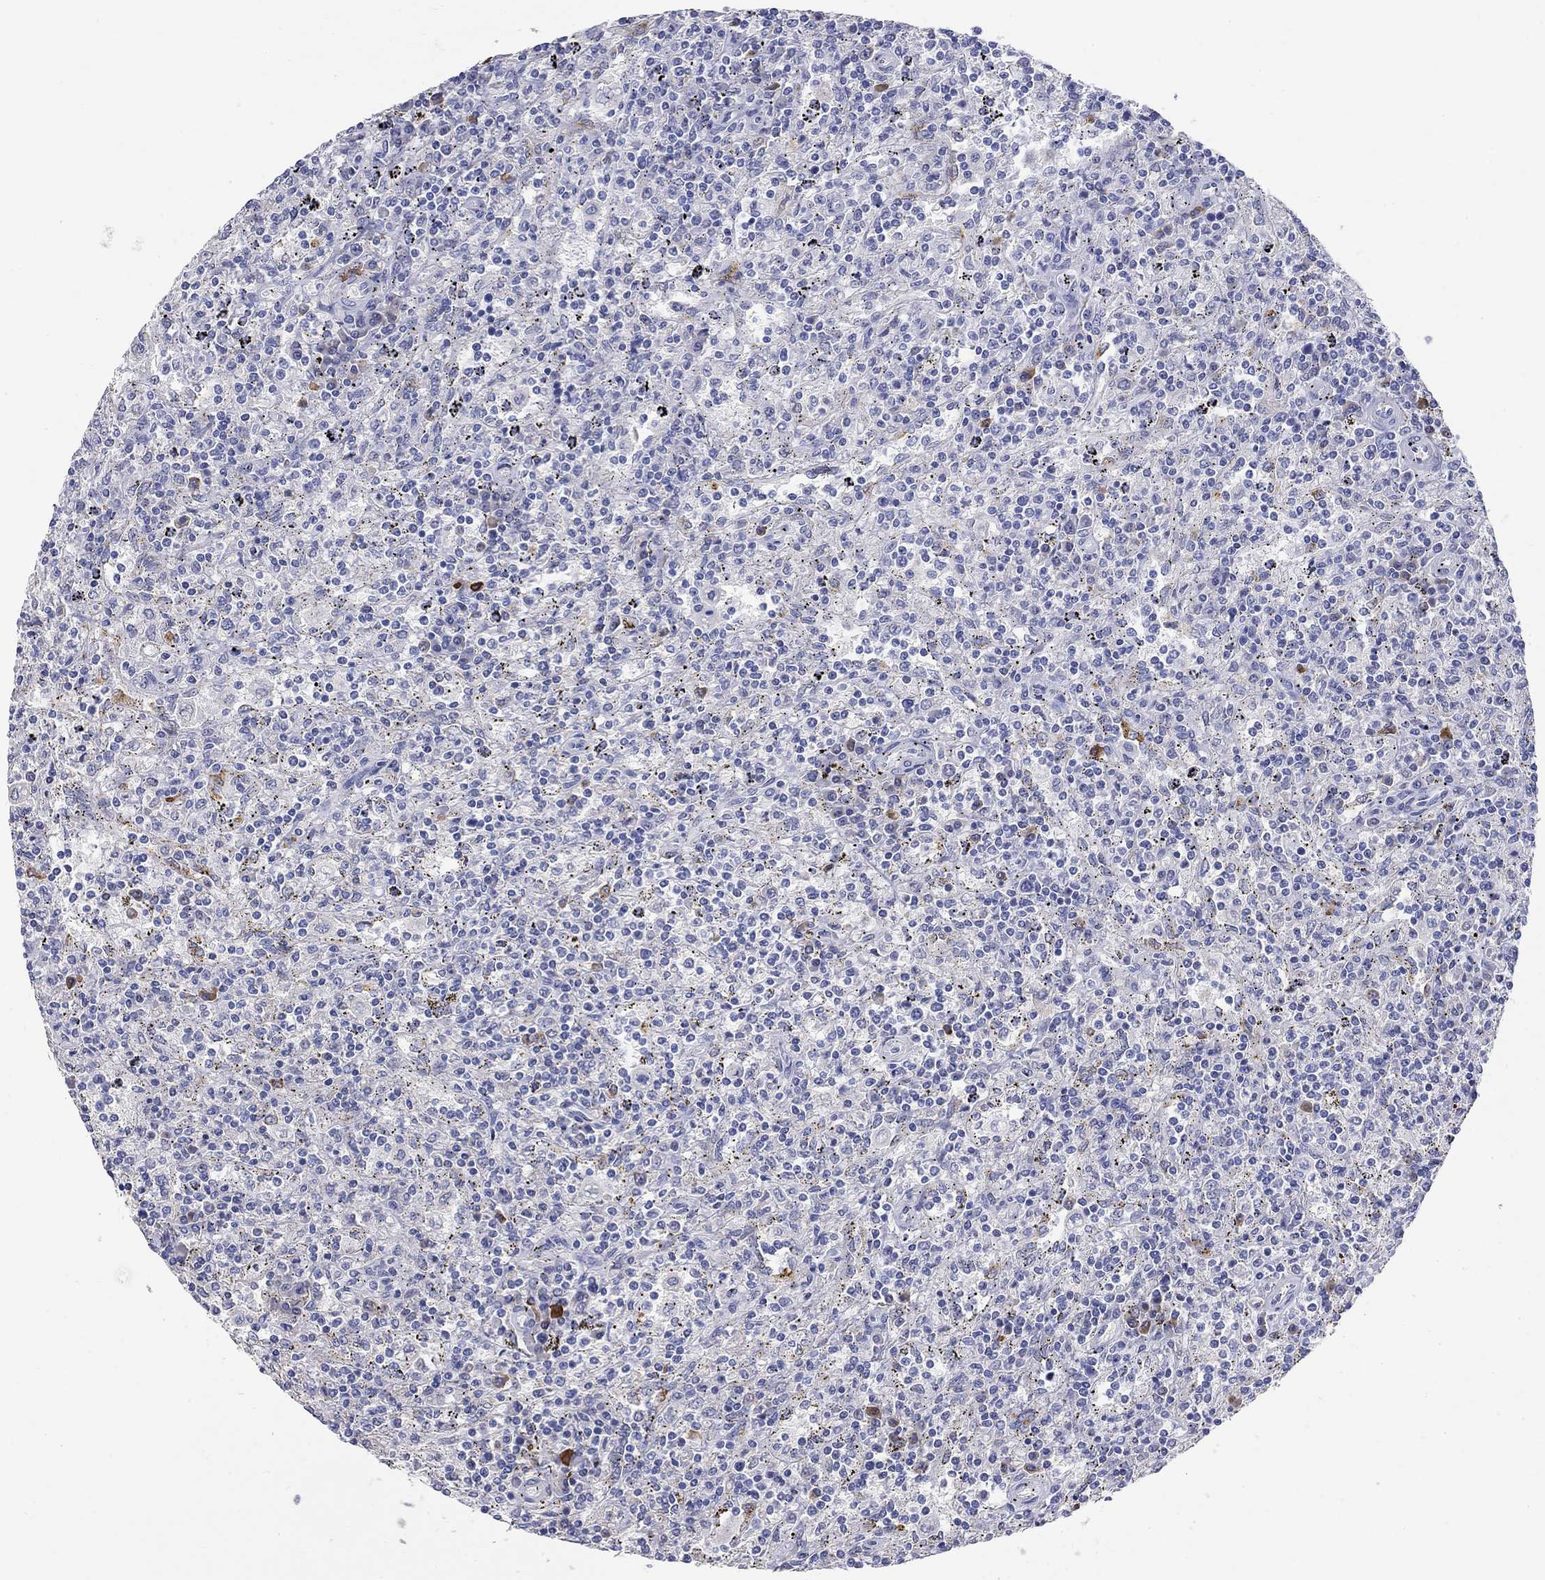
{"staining": {"intensity": "negative", "quantity": "none", "location": "none"}, "tissue": "lymphoma", "cell_type": "Tumor cells", "image_type": "cancer", "snomed": [{"axis": "morphology", "description": "Malignant lymphoma, non-Hodgkin's type, Low grade"}, {"axis": "topography", "description": "Spleen"}], "caption": "IHC image of neoplastic tissue: human lymphoma stained with DAB (3,3'-diaminobenzidine) reveals no significant protein expression in tumor cells.", "gene": "PHOX2B", "patient": {"sex": "male", "age": 62}}